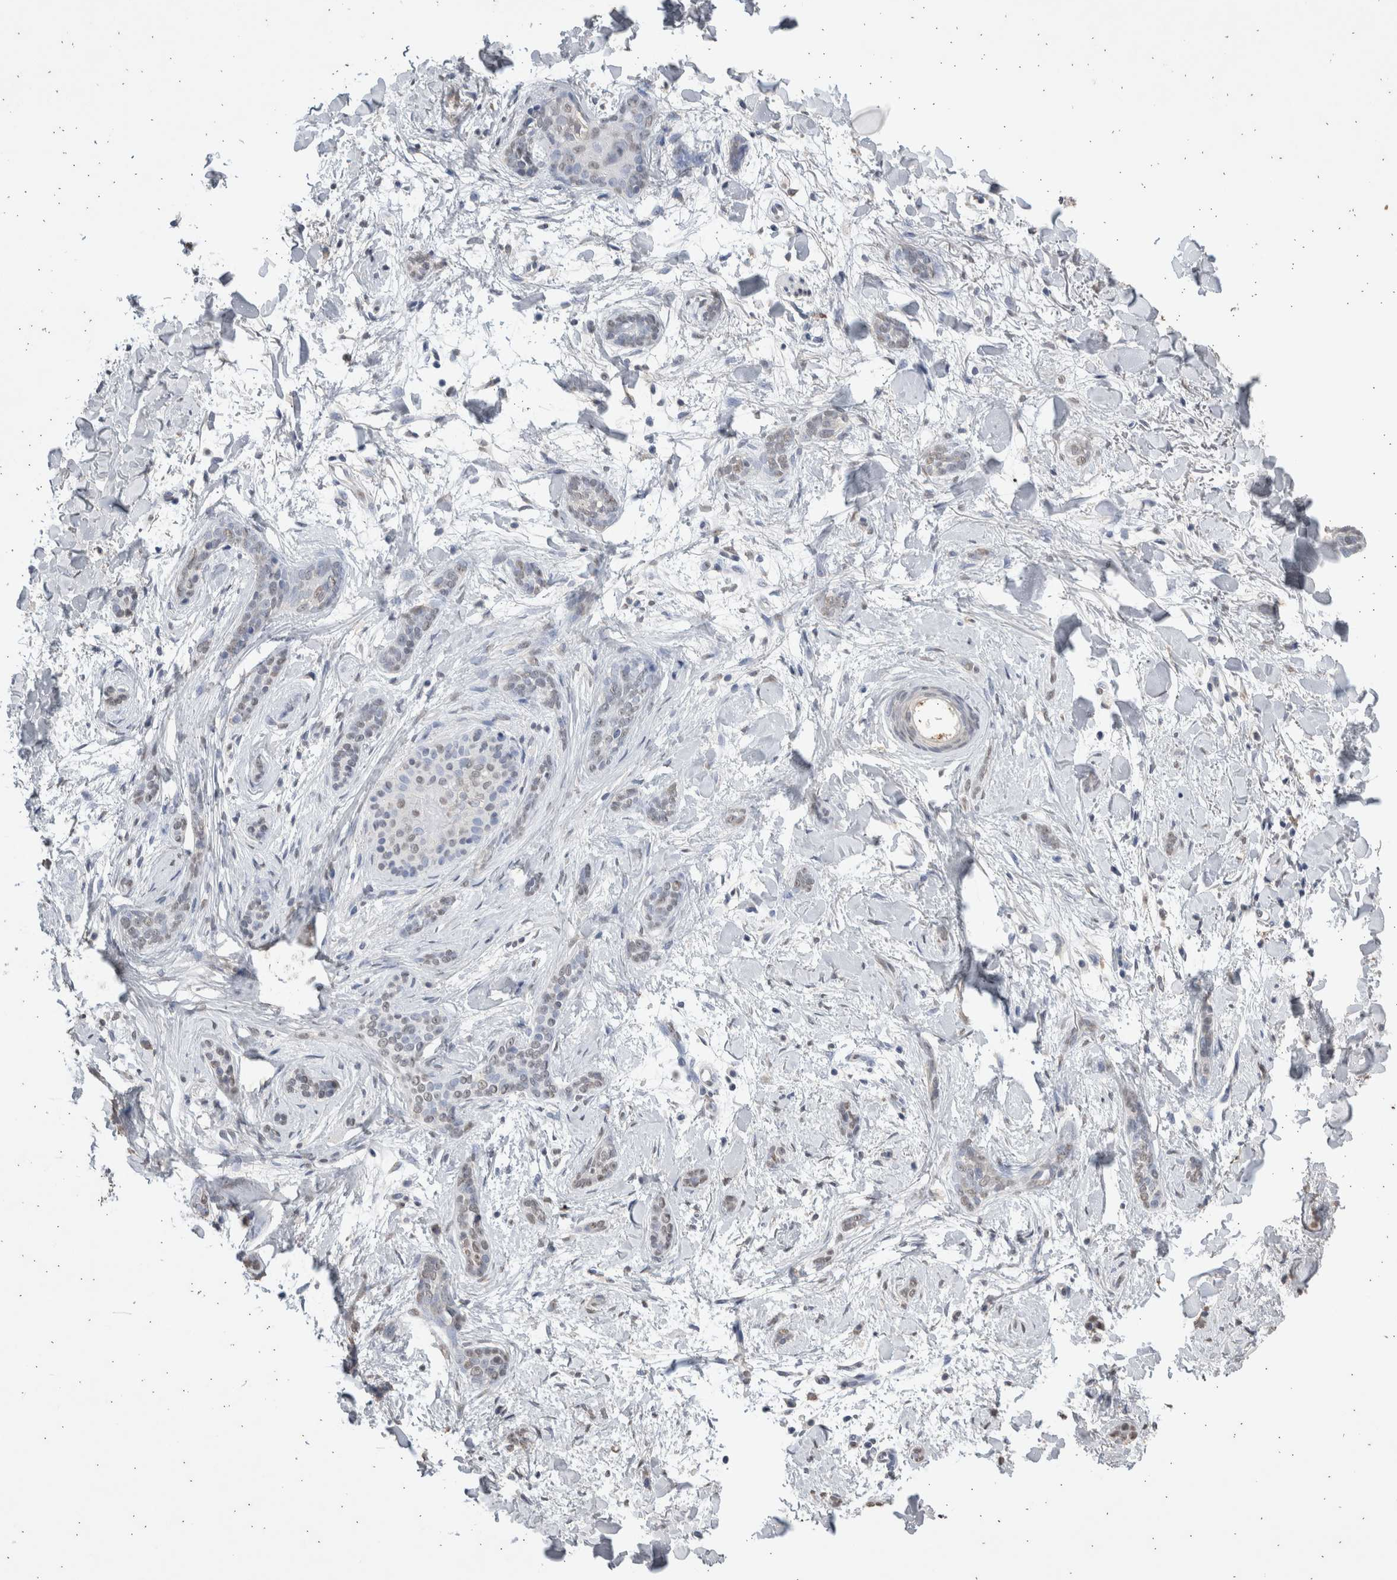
{"staining": {"intensity": "negative", "quantity": "none", "location": "none"}, "tissue": "skin cancer", "cell_type": "Tumor cells", "image_type": "cancer", "snomed": [{"axis": "morphology", "description": "Basal cell carcinoma"}, {"axis": "morphology", "description": "Adnexal tumor, benign"}, {"axis": "topography", "description": "Skin"}], "caption": "Basal cell carcinoma (skin) stained for a protein using immunohistochemistry (IHC) demonstrates no positivity tumor cells.", "gene": "LGALS2", "patient": {"sex": "female", "age": 42}}